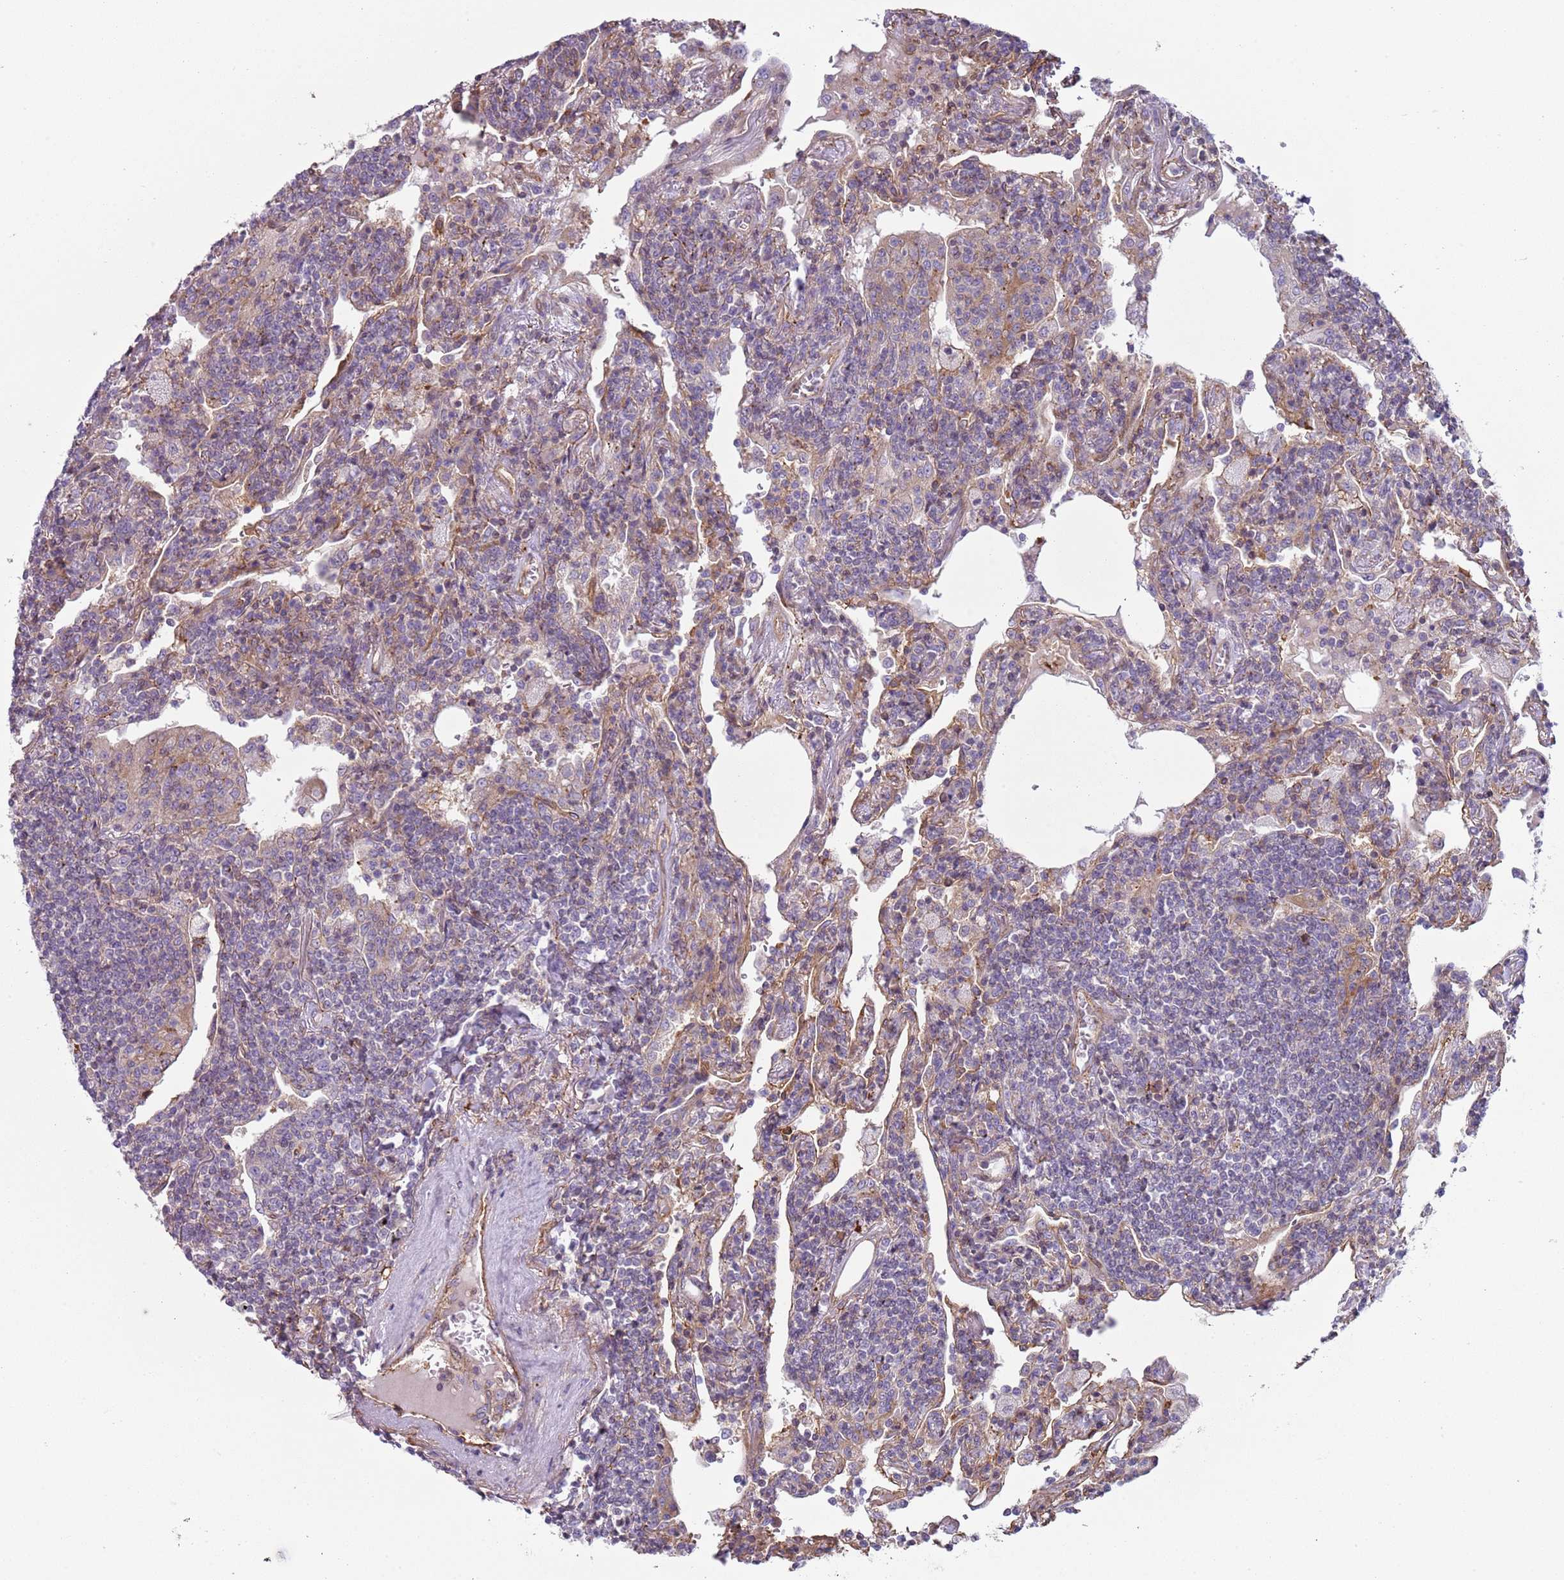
{"staining": {"intensity": "negative", "quantity": "none", "location": "none"}, "tissue": "lymphoma", "cell_type": "Tumor cells", "image_type": "cancer", "snomed": [{"axis": "morphology", "description": "Malignant lymphoma, non-Hodgkin's type, Low grade"}, {"axis": "topography", "description": "Lung"}], "caption": "IHC histopathology image of neoplastic tissue: low-grade malignant lymphoma, non-Hodgkin's type stained with DAB reveals no significant protein expression in tumor cells.", "gene": "GNAI3", "patient": {"sex": "female", "age": 71}}